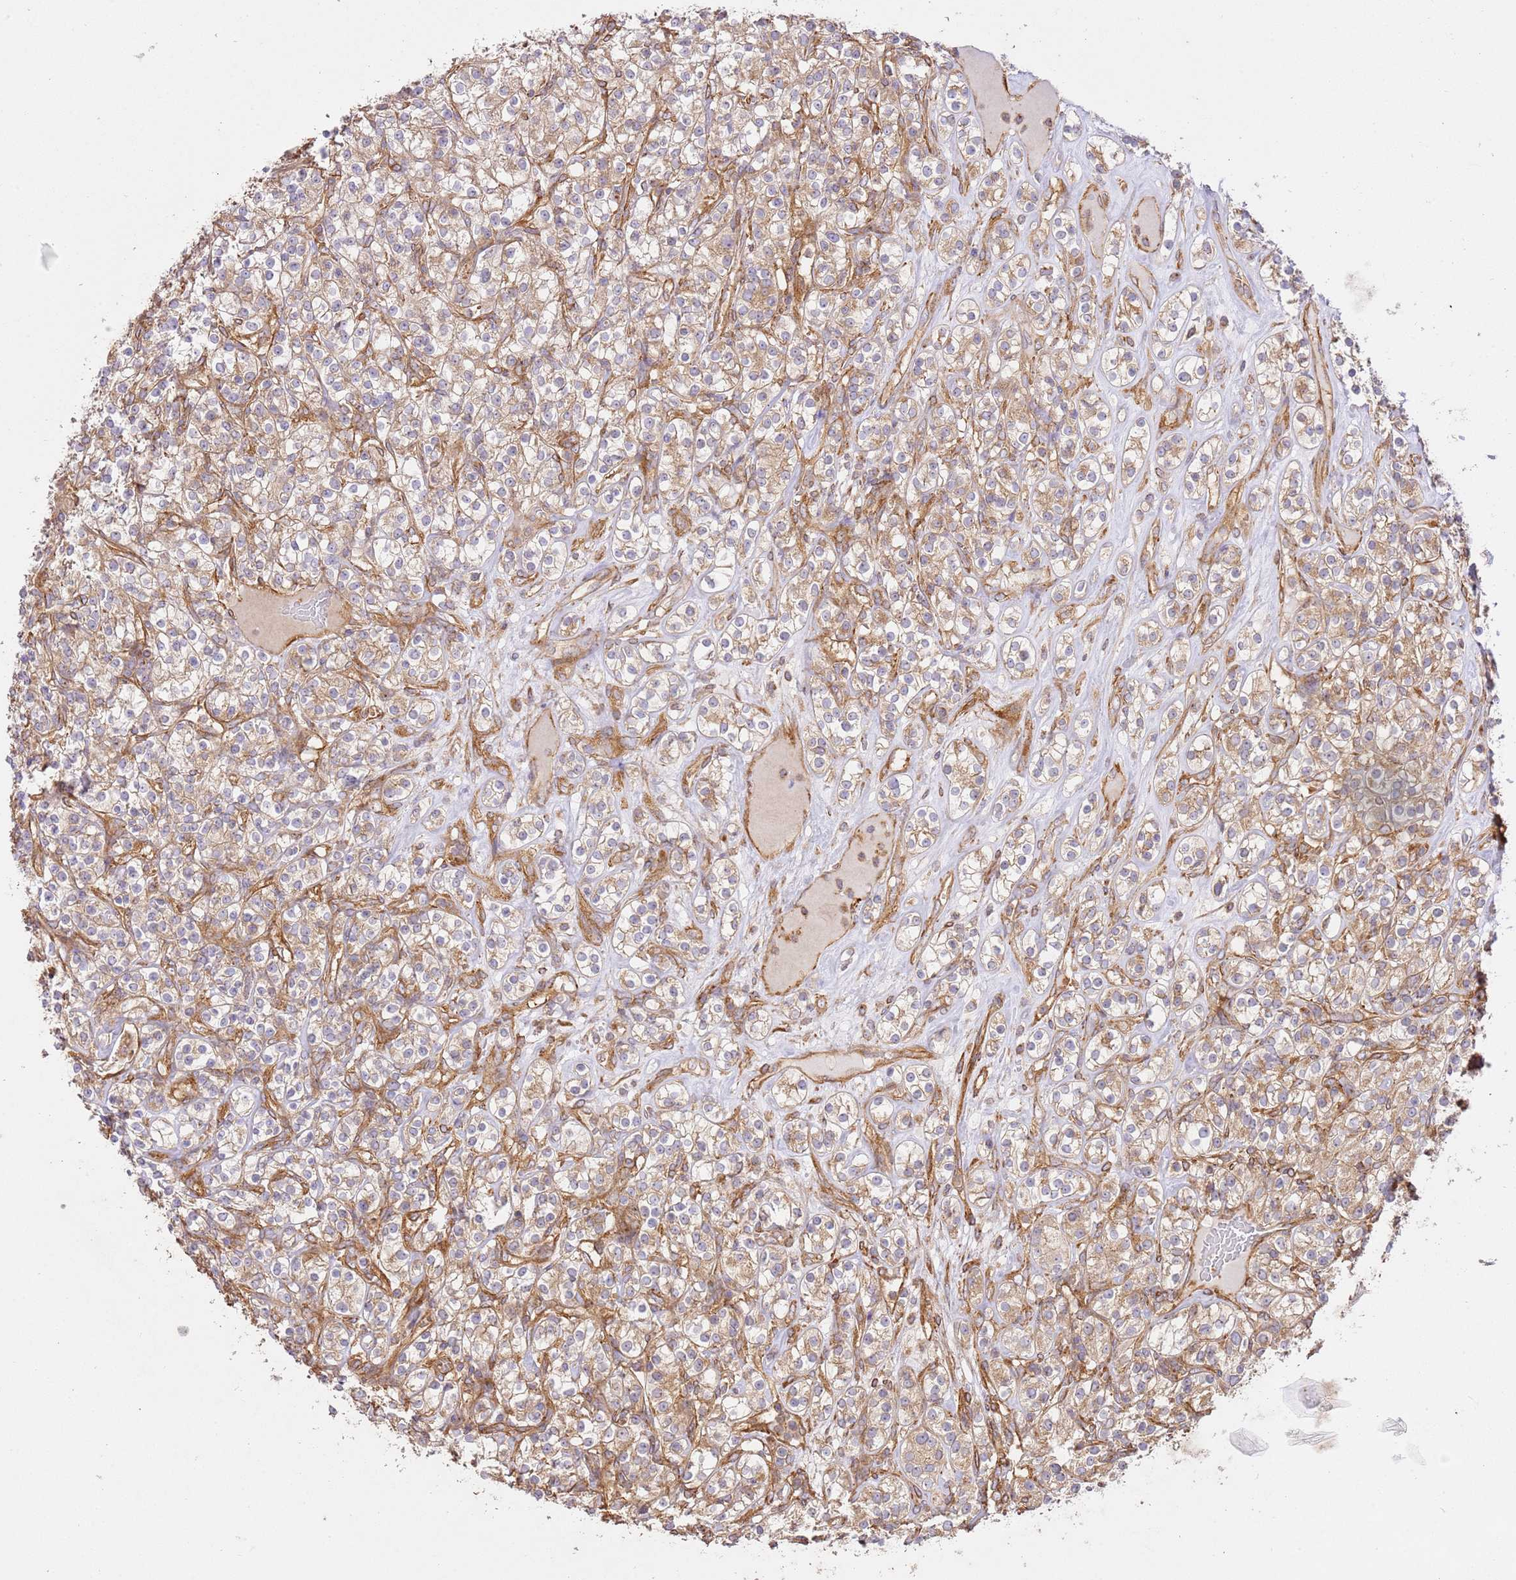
{"staining": {"intensity": "moderate", "quantity": ">75%", "location": "cytoplasmic/membranous"}, "tissue": "renal cancer", "cell_type": "Tumor cells", "image_type": "cancer", "snomed": [{"axis": "morphology", "description": "Adenocarcinoma, NOS"}, {"axis": "topography", "description": "Kidney"}], "caption": "An image showing moderate cytoplasmic/membranous staining in approximately >75% of tumor cells in renal adenocarcinoma, as visualized by brown immunohistochemical staining.", "gene": "ZBTB39", "patient": {"sex": "male", "age": 77}}